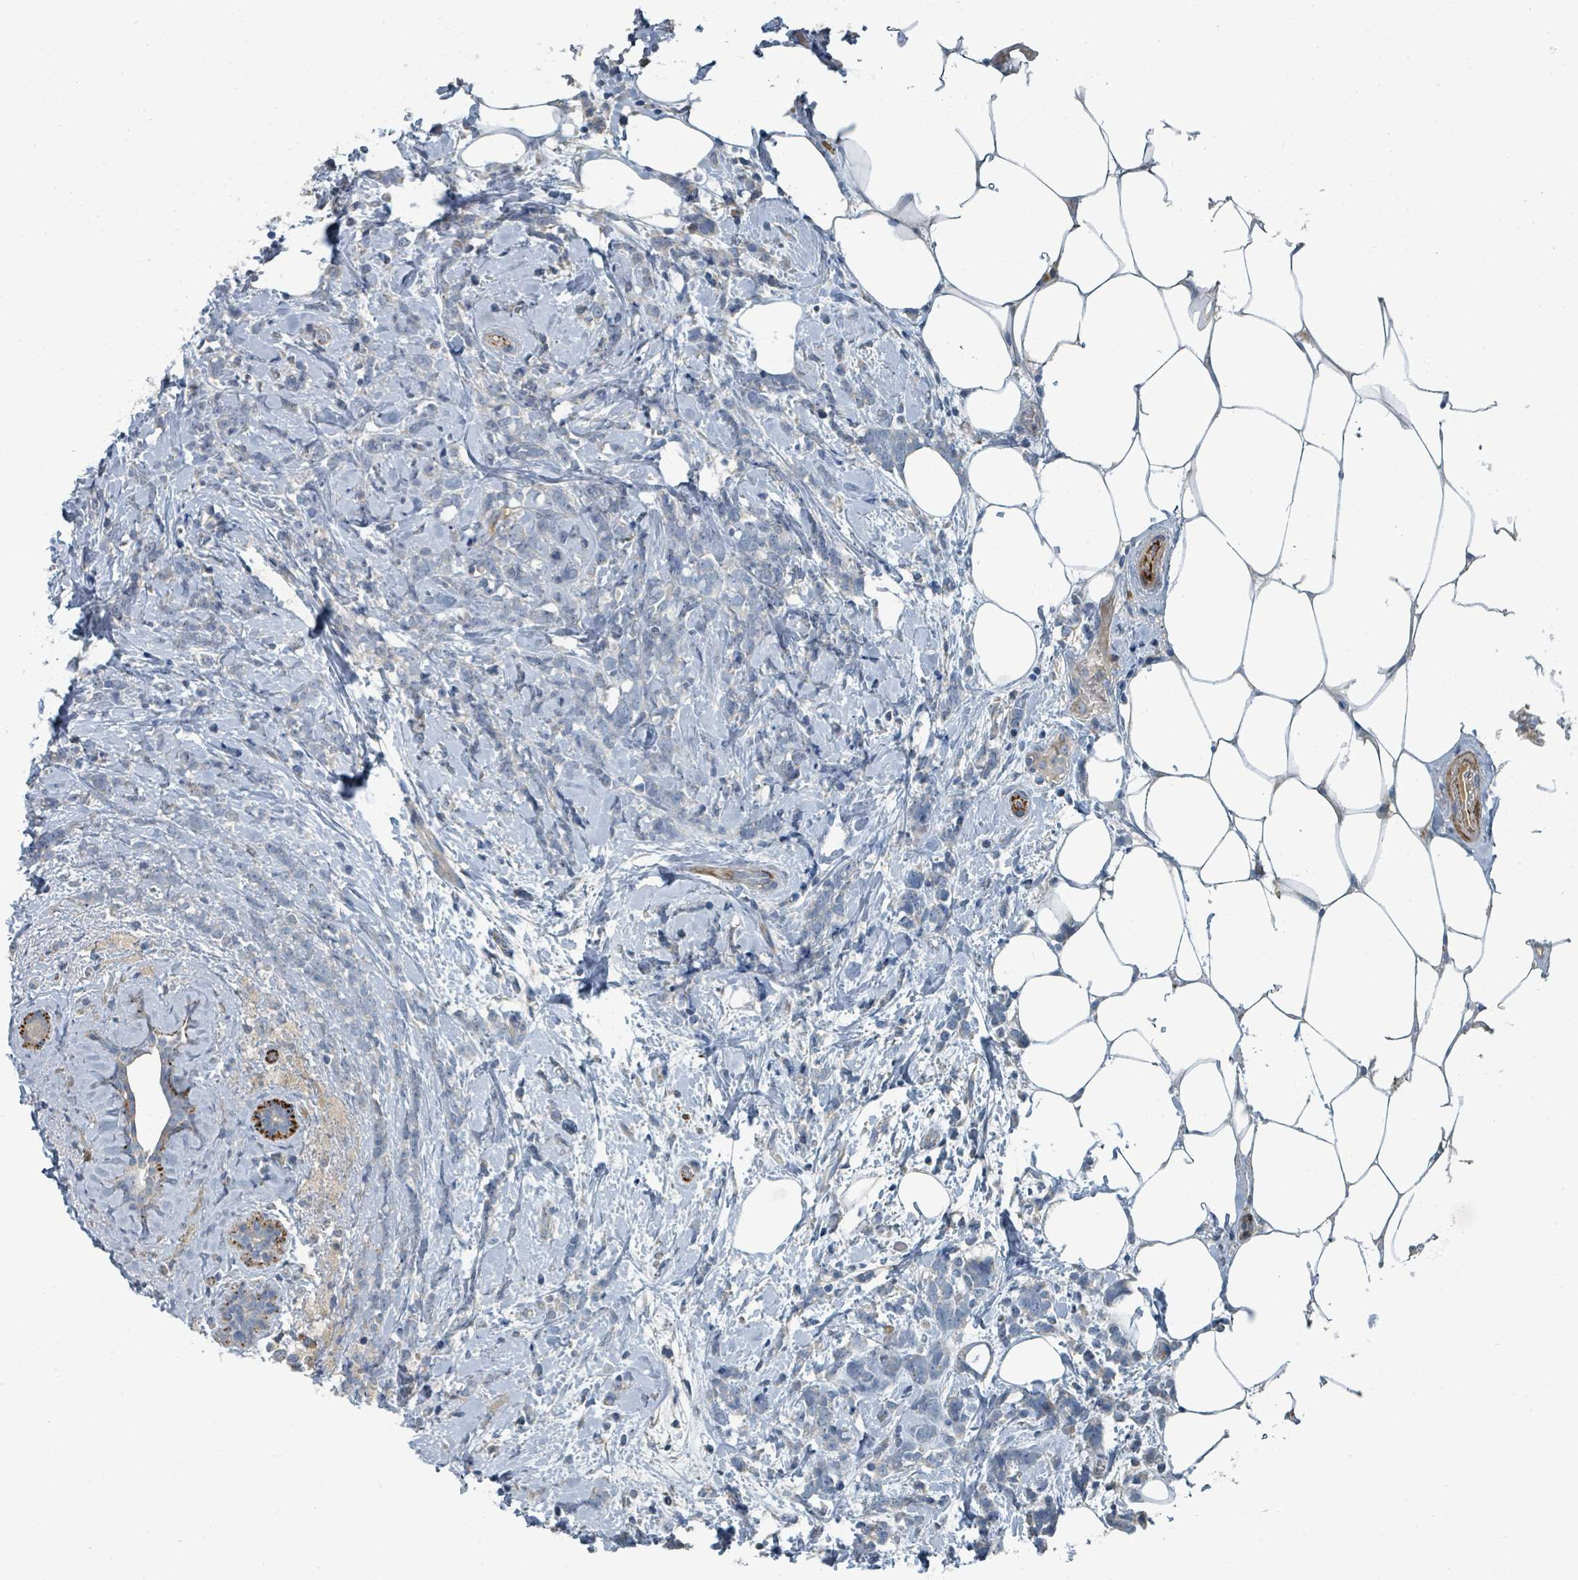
{"staining": {"intensity": "negative", "quantity": "none", "location": "none"}, "tissue": "breast cancer", "cell_type": "Tumor cells", "image_type": "cancer", "snomed": [{"axis": "morphology", "description": "Lobular carcinoma"}, {"axis": "topography", "description": "Breast"}], "caption": "The image exhibits no staining of tumor cells in breast cancer.", "gene": "SLC44A5", "patient": {"sex": "female", "age": 58}}